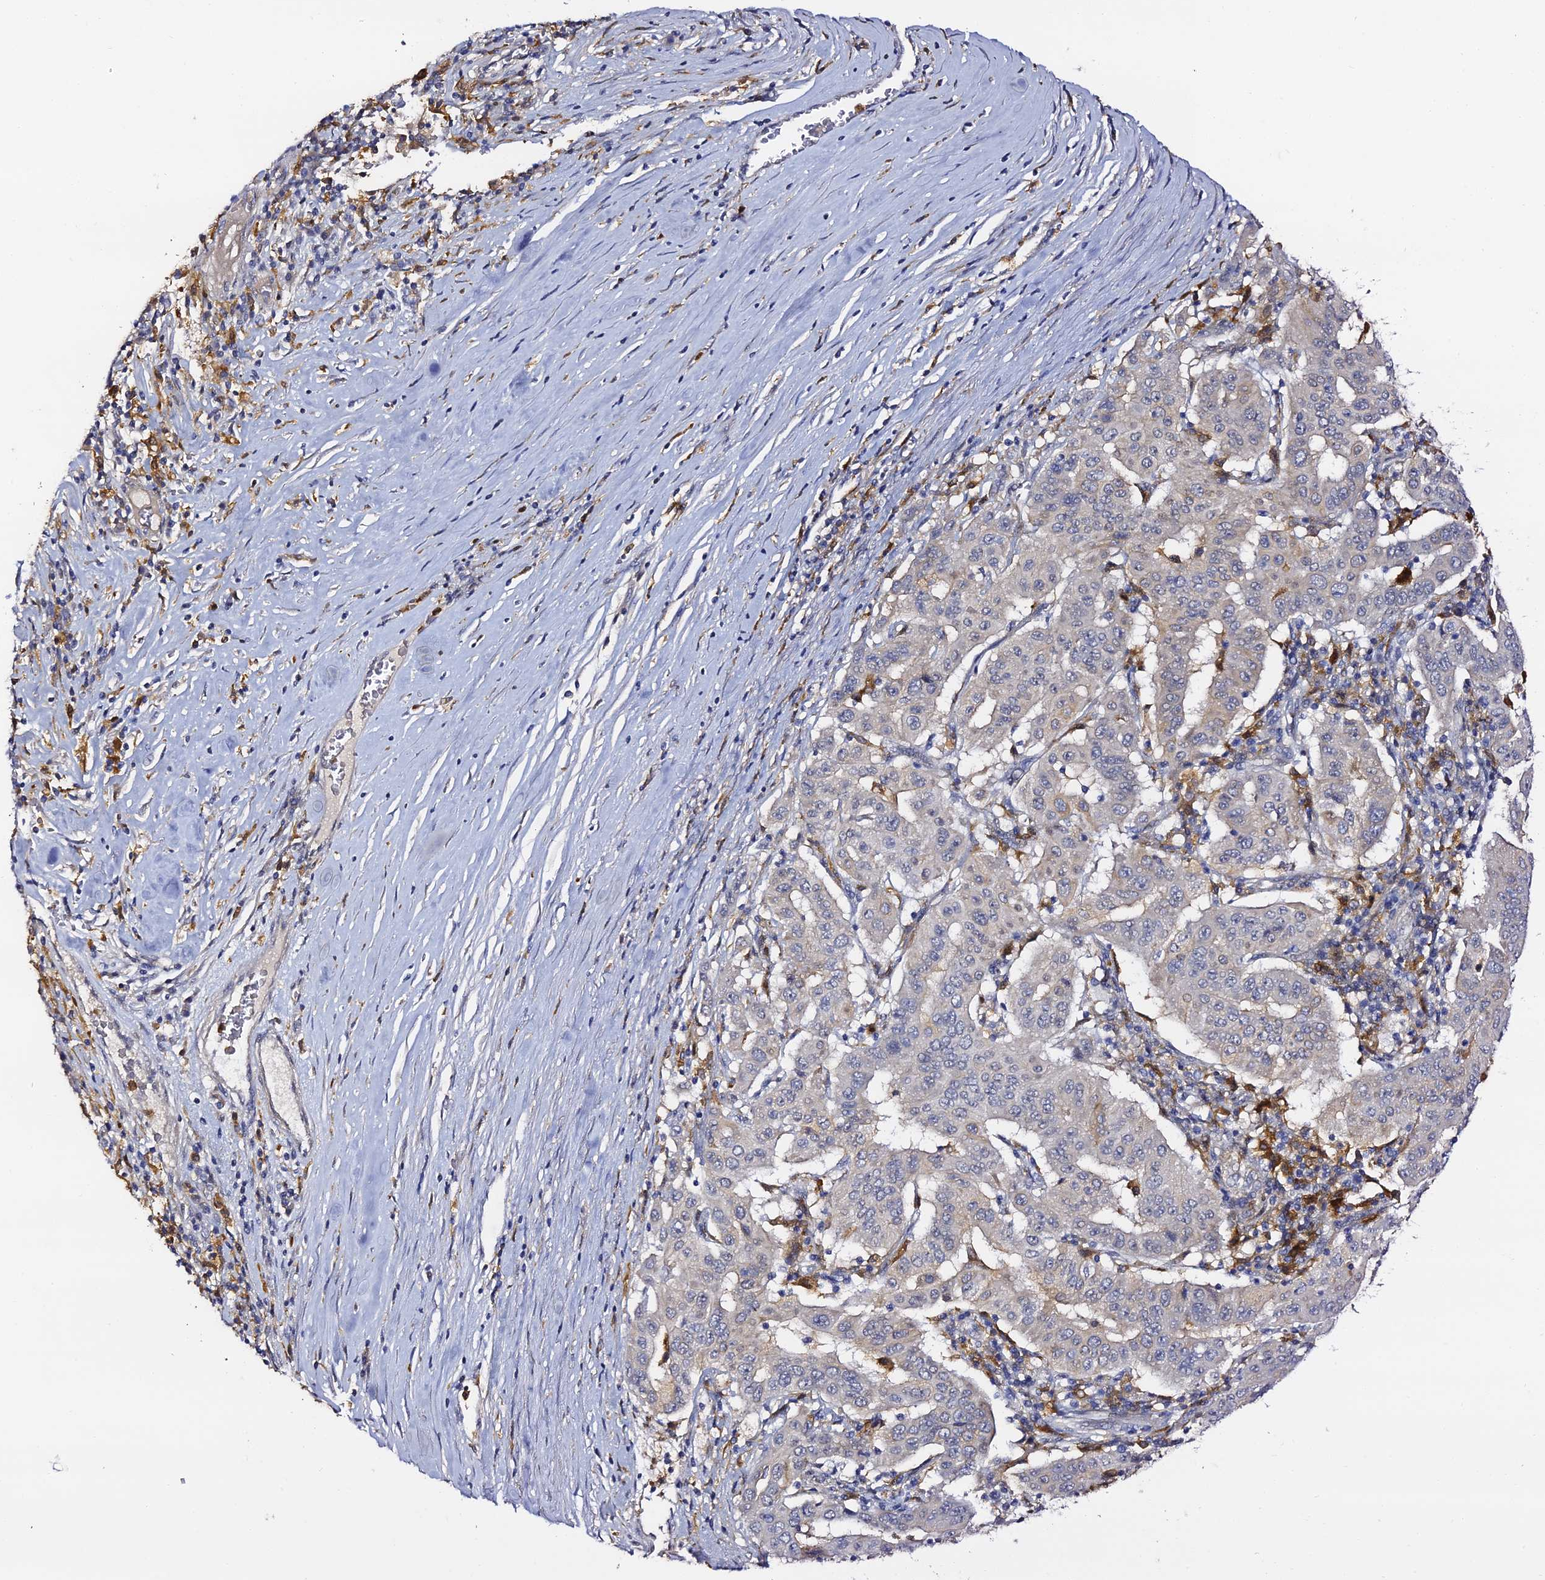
{"staining": {"intensity": "negative", "quantity": "none", "location": "none"}, "tissue": "pancreatic cancer", "cell_type": "Tumor cells", "image_type": "cancer", "snomed": [{"axis": "morphology", "description": "Adenocarcinoma, NOS"}, {"axis": "topography", "description": "Pancreas"}], "caption": "Immunohistochemical staining of pancreatic cancer shows no significant positivity in tumor cells.", "gene": "IL4I1", "patient": {"sex": "male", "age": 63}}